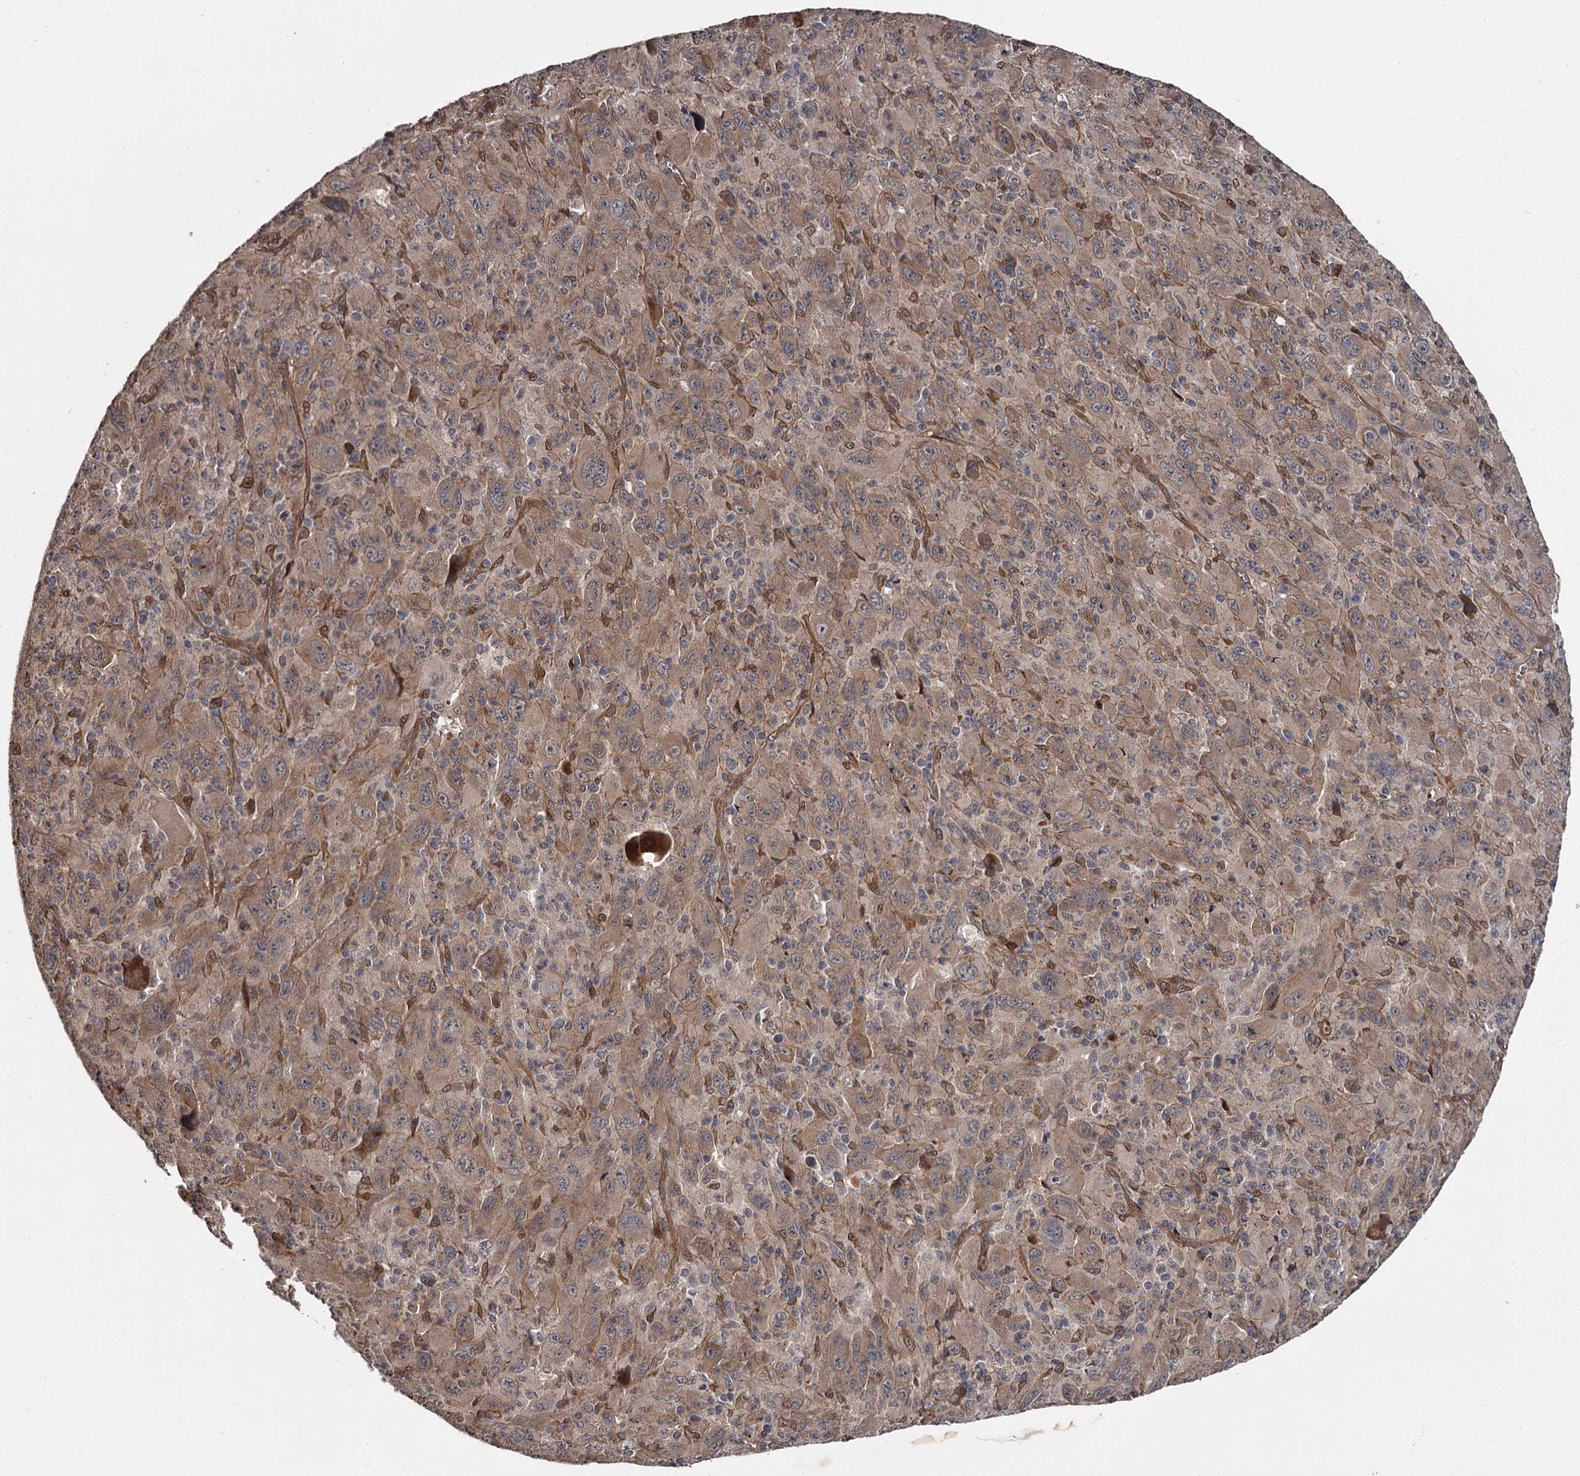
{"staining": {"intensity": "weak", "quantity": ">75%", "location": "cytoplasmic/membranous"}, "tissue": "melanoma", "cell_type": "Tumor cells", "image_type": "cancer", "snomed": [{"axis": "morphology", "description": "Malignant melanoma, Metastatic site"}, {"axis": "topography", "description": "Skin"}], "caption": "Malignant melanoma (metastatic site) tissue displays weak cytoplasmic/membranous staining in about >75% of tumor cells, visualized by immunohistochemistry.", "gene": "CDC42EP2", "patient": {"sex": "female", "age": 56}}